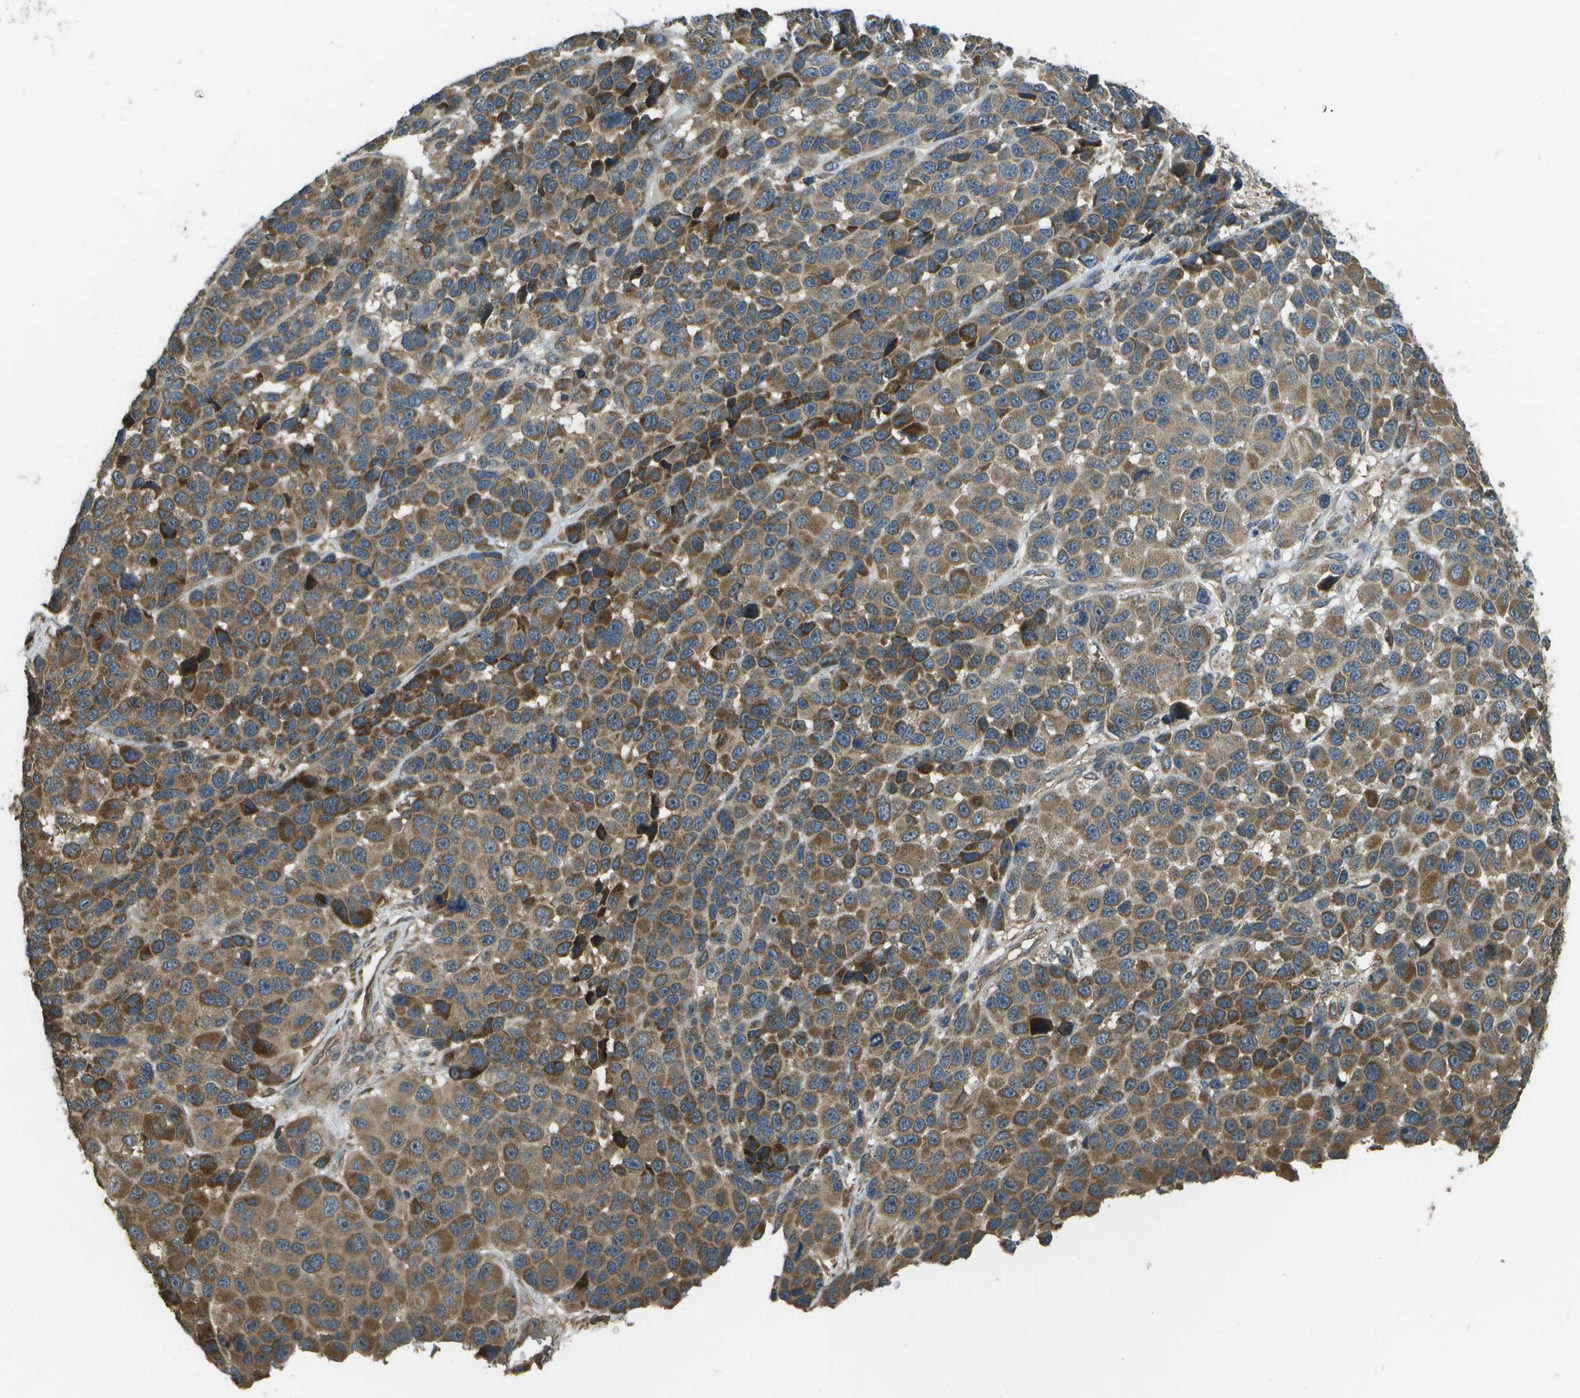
{"staining": {"intensity": "moderate", "quantity": ">75%", "location": "cytoplasmic/membranous"}, "tissue": "melanoma", "cell_type": "Tumor cells", "image_type": "cancer", "snomed": [{"axis": "morphology", "description": "Malignant melanoma, NOS"}, {"axis": "topography", "description": "Skin"}], "caption": "Protein expression by immunohistochemistry (IHC) exhibits moderate cytoplasmic/membranous positivity in approximately >75% of tumor cells in melanoma.", "gene": "PLPBP", "patient": {"sex": "male", "age": 53}}